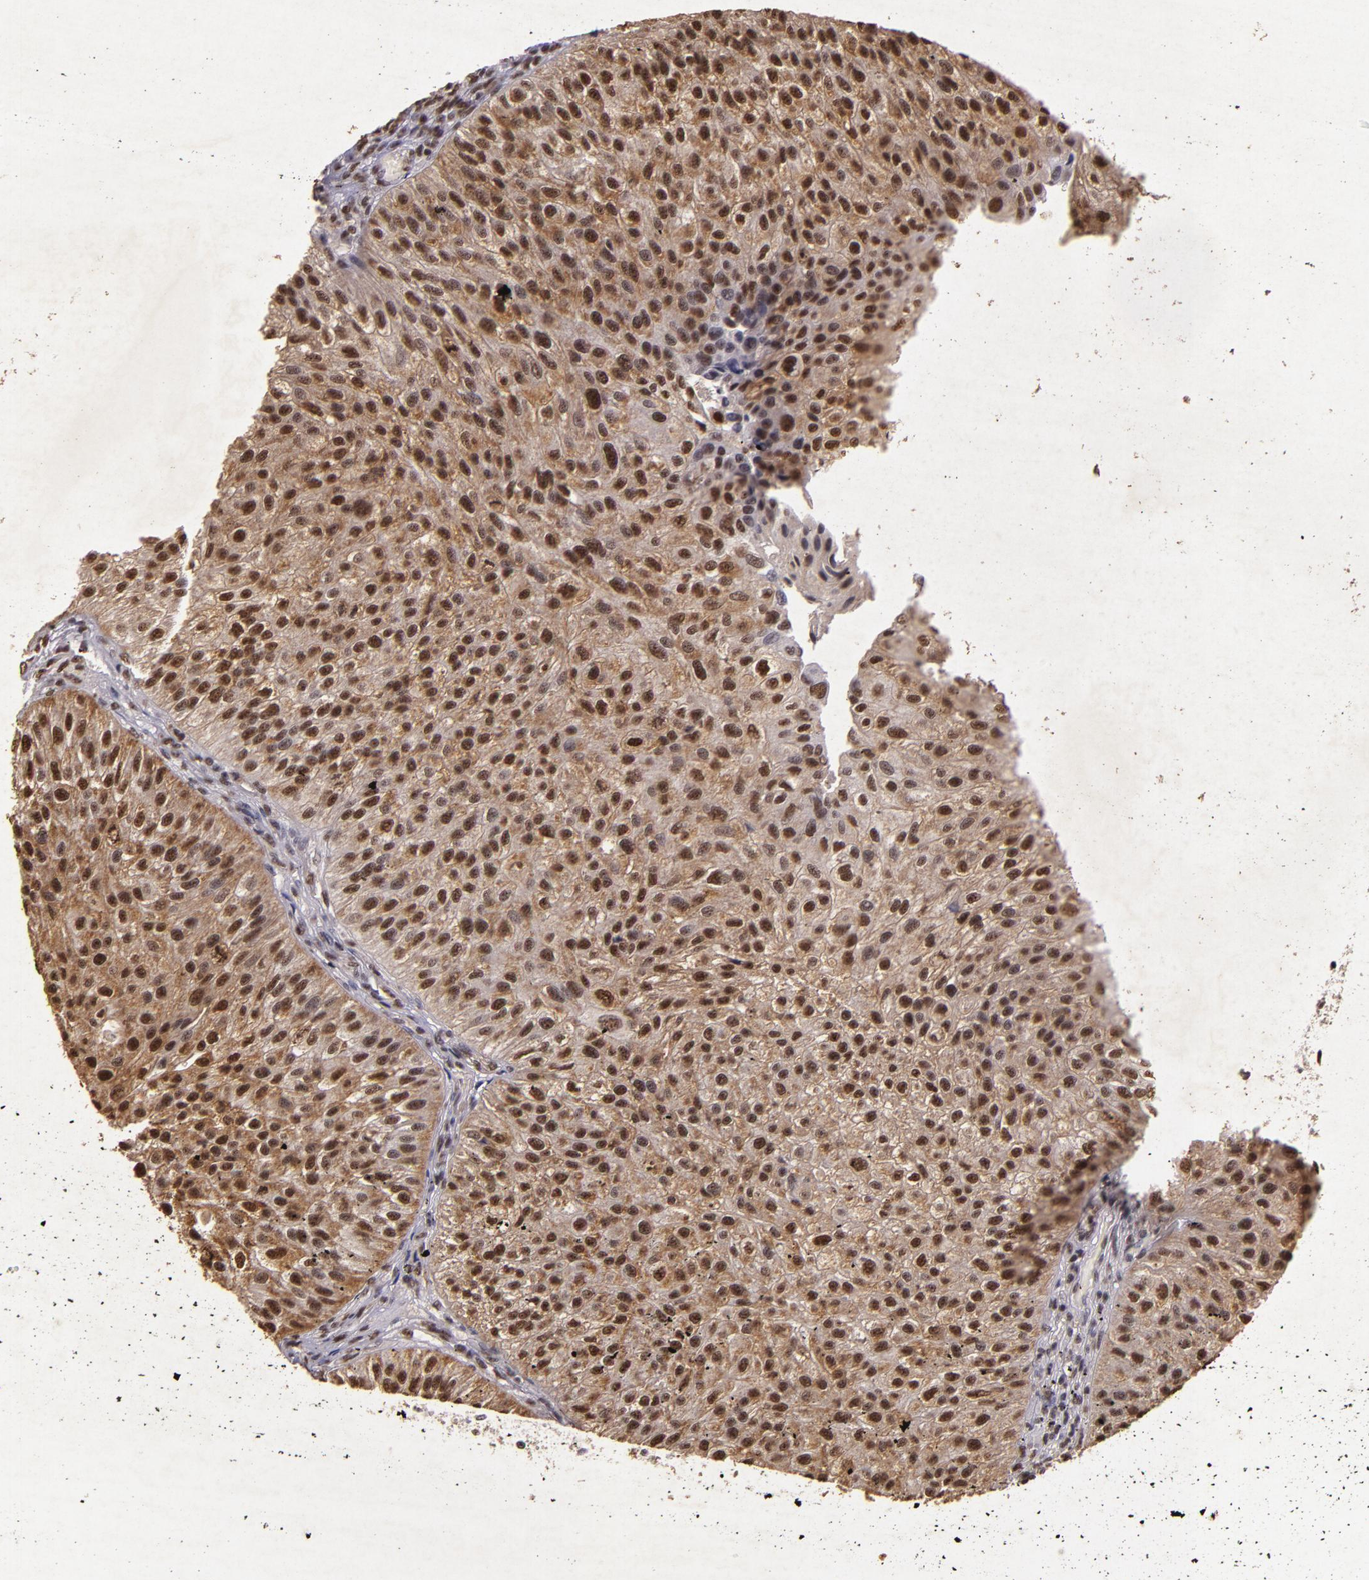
{"staining": {"intensity": "strong", "quantity": ">75%", "location": "cytoplasmic/membranous,nuclear"}, "tissue": "urothelial cancer", "cell_type": "Tumor cells", "image_type": "cancer", "snomed": [{"axis": "morphology", "description": "Urothelial carcinoma, Low grade"}, {"axis": "topography", "description": "Urinary bladder"}], "caption": "Urothelial carcinoma (low-grade) stained with a protein marker shows strong staining in tumor cells.", "gene": "CBX3", "patient": {"sex": "female", "age": 89}}